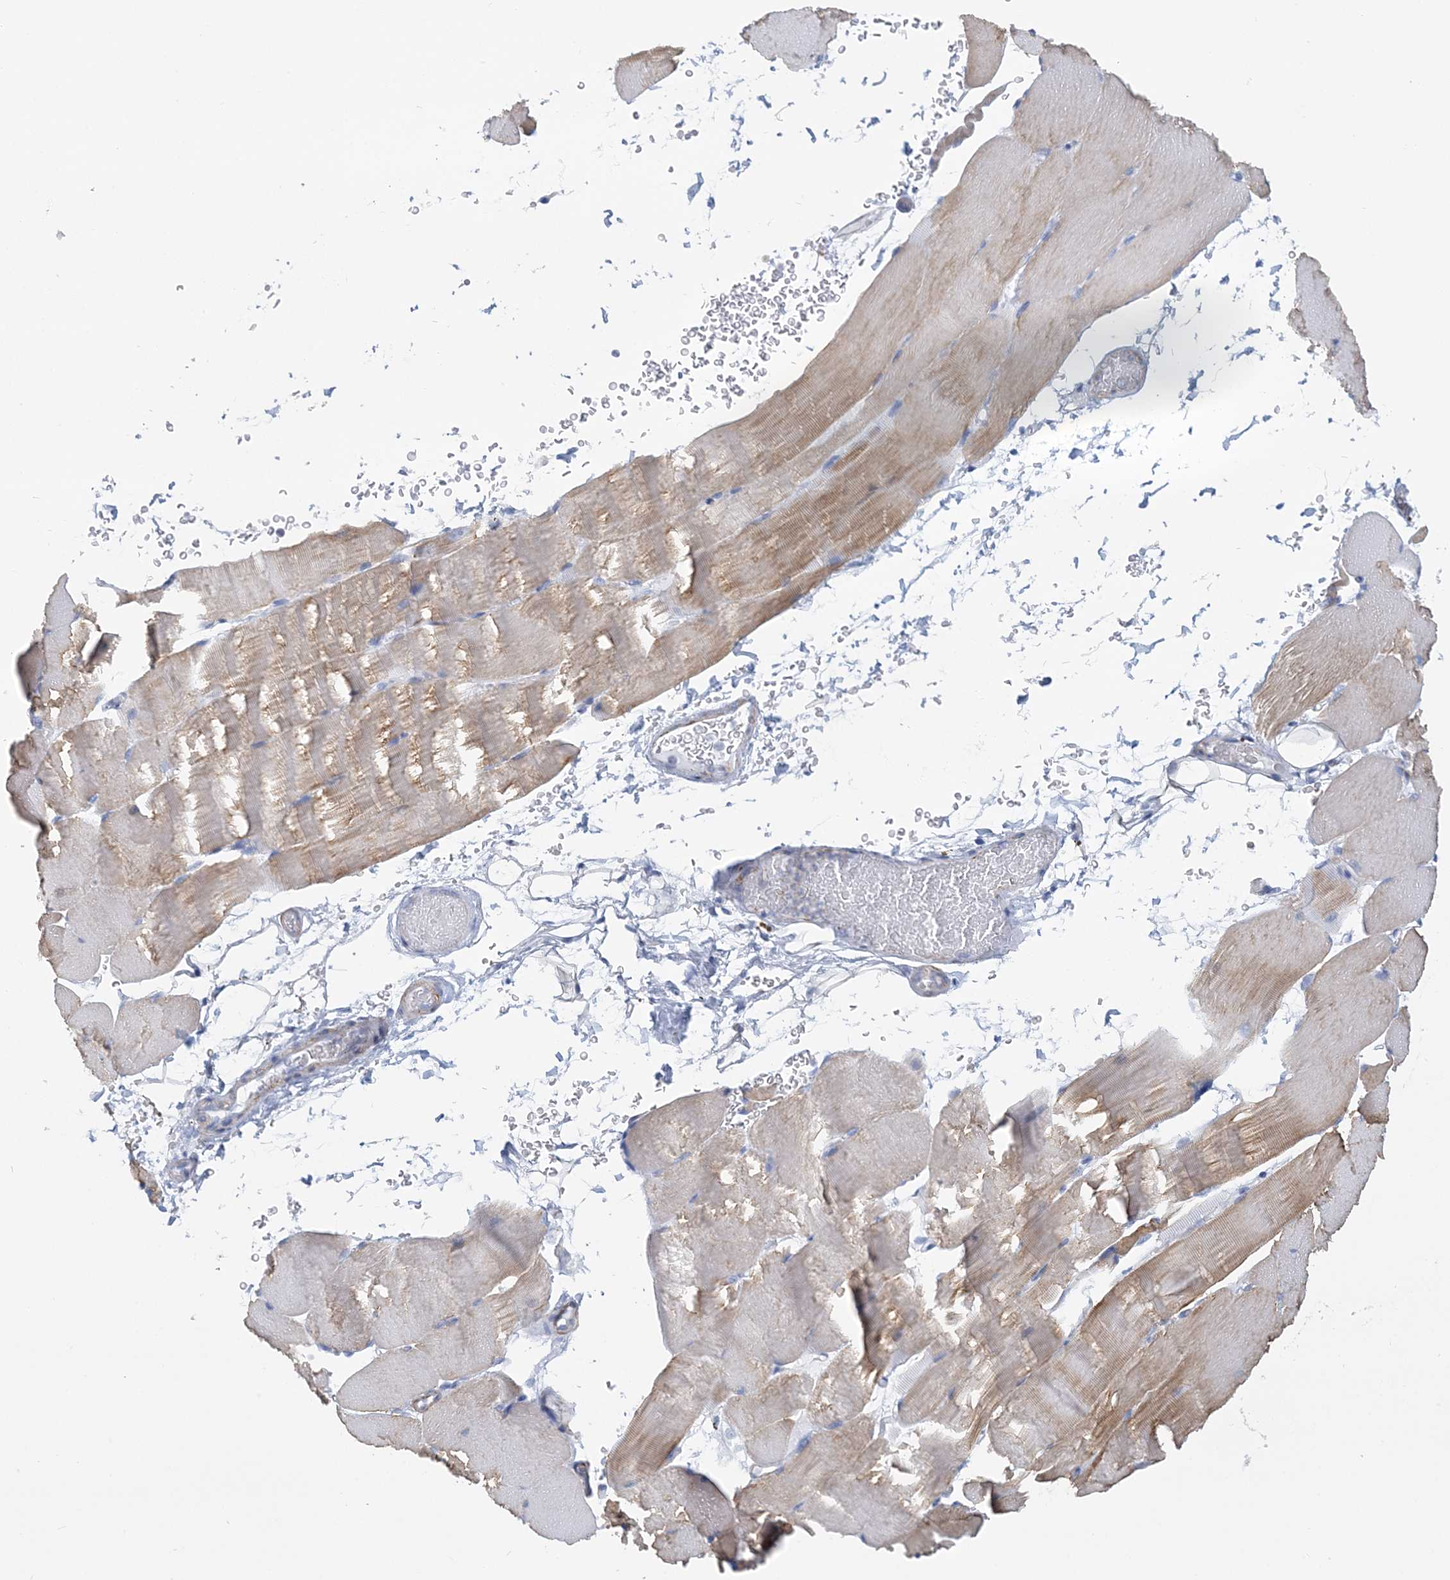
{"staining": {"intensity": "weak", "quantity": "<25%", "location": "cytoplasmic/membranous"}, "tissue": "skeletal muscle", "cell_type": "Myocytes", "image_type": "normal", "snomed": [{"axis": "morphology", "description": "Normal tissue, NOS"}, {"axis": "topography", "description": "Skeletal muscle"}, {"axis": "topography", "description": "Parathyroid gland"}], "caption": "This is an immunohistochemistry histopathology image of normal human skeletal muscle. There is no positivity in myocytes.", "gene": "C11orf21", "patient": {"sex": "female", "age": 37}}